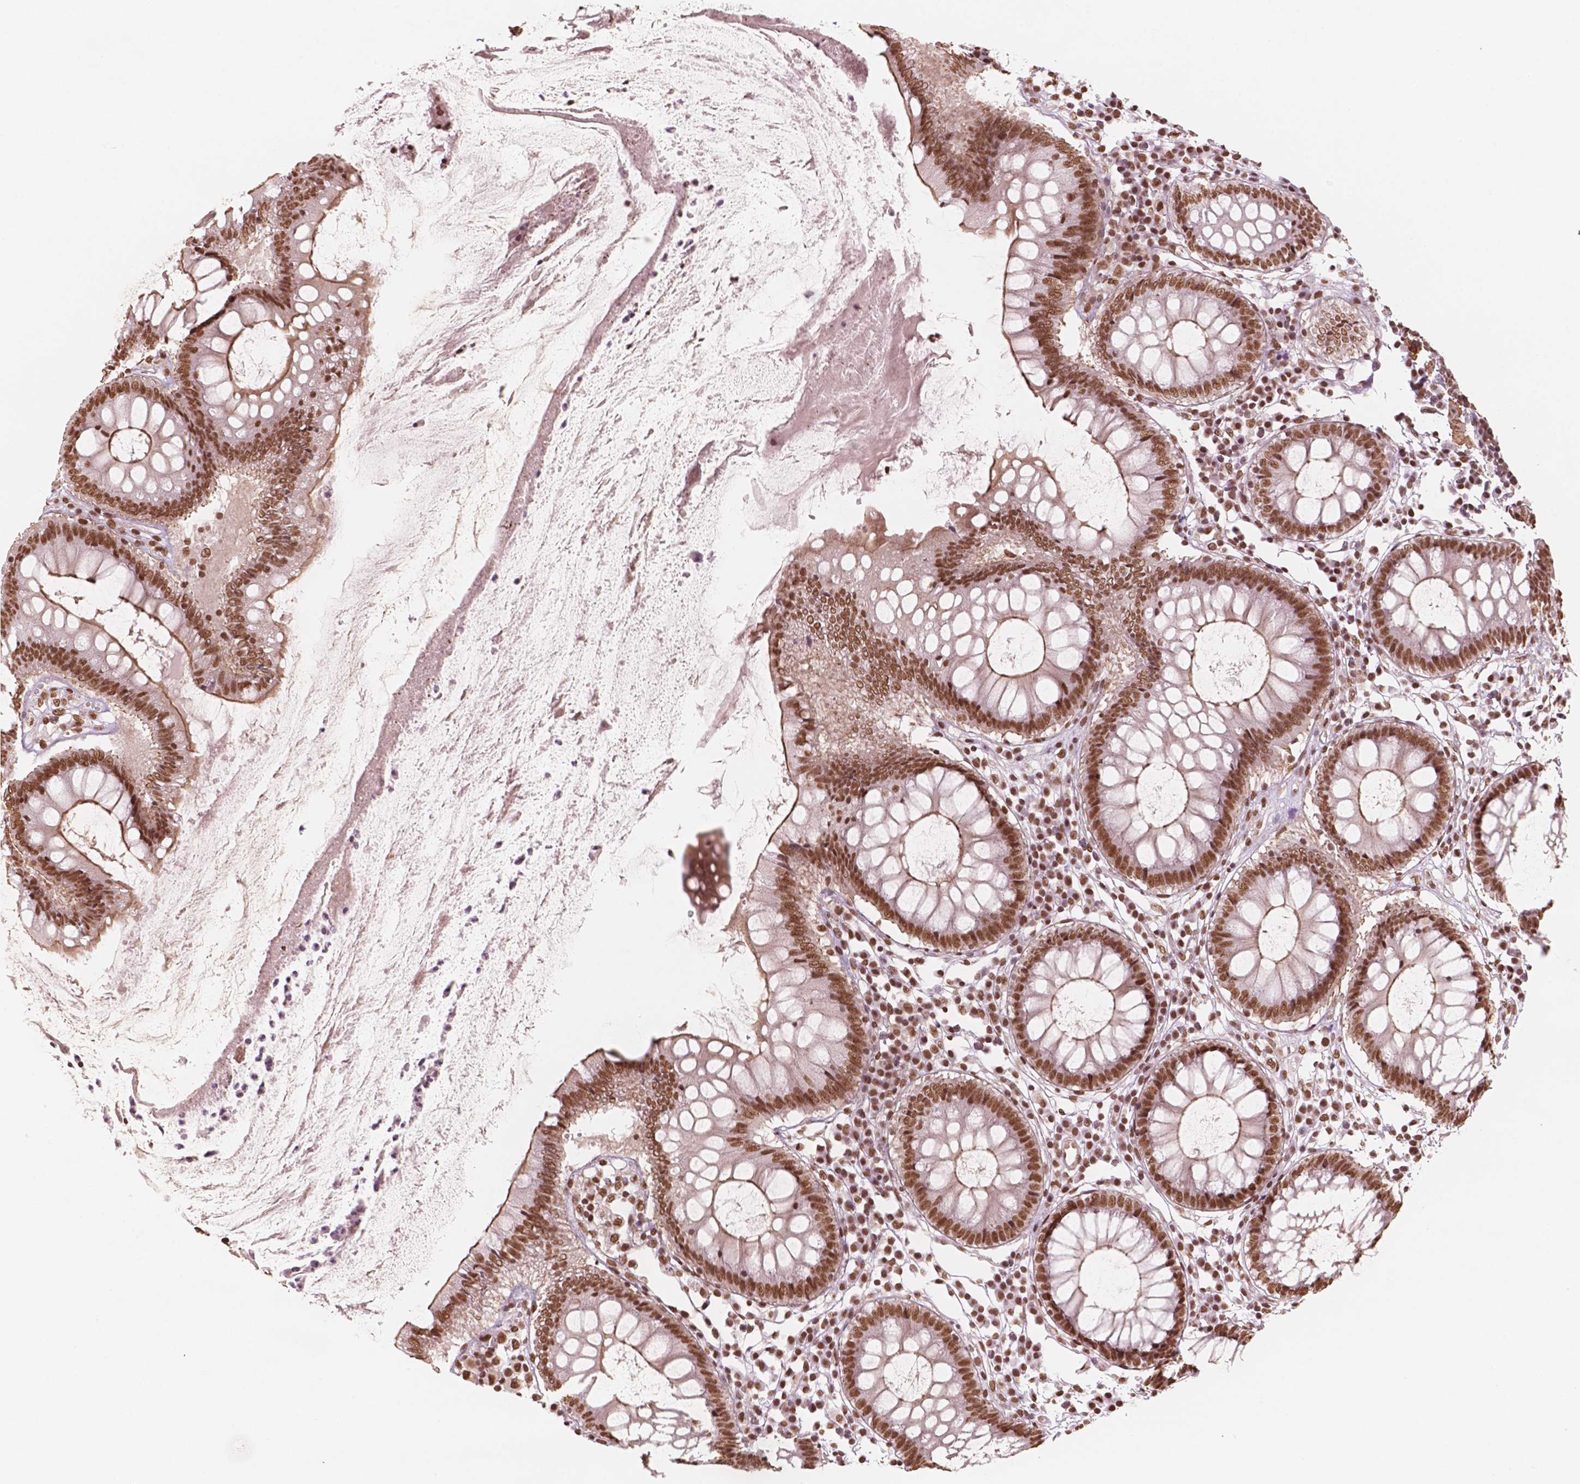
{"staining": {"intensity": "moderate", "quantity": ">75%", "location": "nuclear"}, "tissue": "colon", "cell_type": "Endothelial cells", "image_type": "normal", "snomed": [{"axis": "morphology", "description": "Normal tissue, NOS"}, {"axis": "morphology", "description": "Adenocarcinoma, NOS"}, {"axis": "topography", "description": "Colon"}], "caption": "This photomicrograph demonstrates benign colon stained with immunohistochemistry (IHC) to label a protein in brown. The nuclear of endothelial cells show moderate positivity for the protein. Nuclei are counter-stained blue.", "gene": "GTF3C5", "patient": {"sex": "male", "age": 83}}